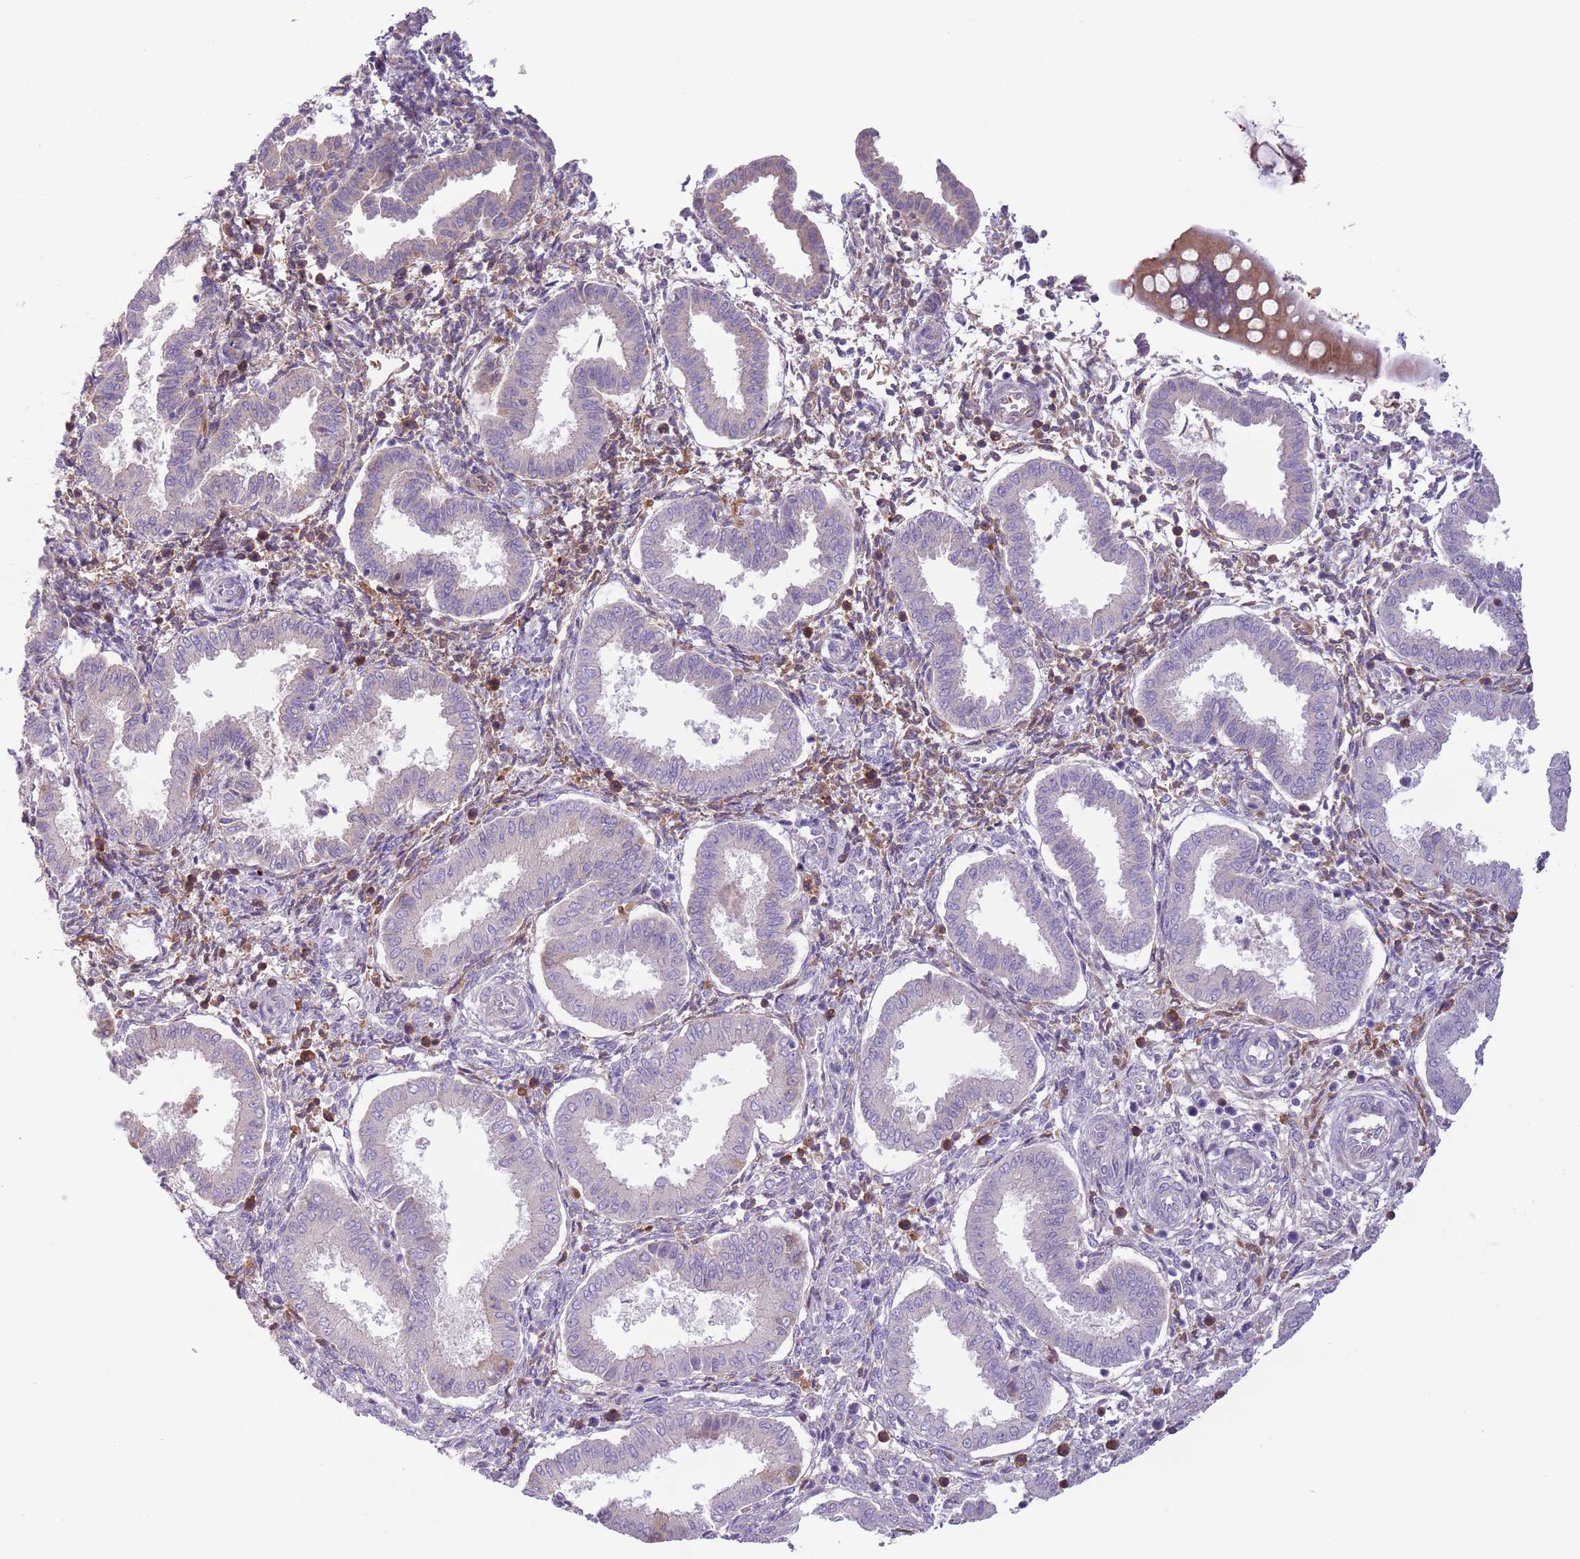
{"staining": {"intensity": "negative", "quantity": "none", "location": "none"}, "tissue": "endometrium", "cell_type": "Cells in endometrial stroma", "image_type": "normal", "snomed": [{"axis": "morphology", "description": "Normal tissue, NOS"}, {"axis": "topography", "description": "Endometrium"}], "caption": "This photomicrograph is of normal endometrium stained with IHC to label a protein in brown with the nuclei are counter-stained blue. There is no staining in cells in endometrial stroma. (Stains: DAB (3,3'-diaminobenzidine) immunohistochemistry with hematoxylin counter stain, Microscopy: brightfield microscopy at high magnification).", "gene": "CFH", "patient": {"sex": "female", "age": 24}}